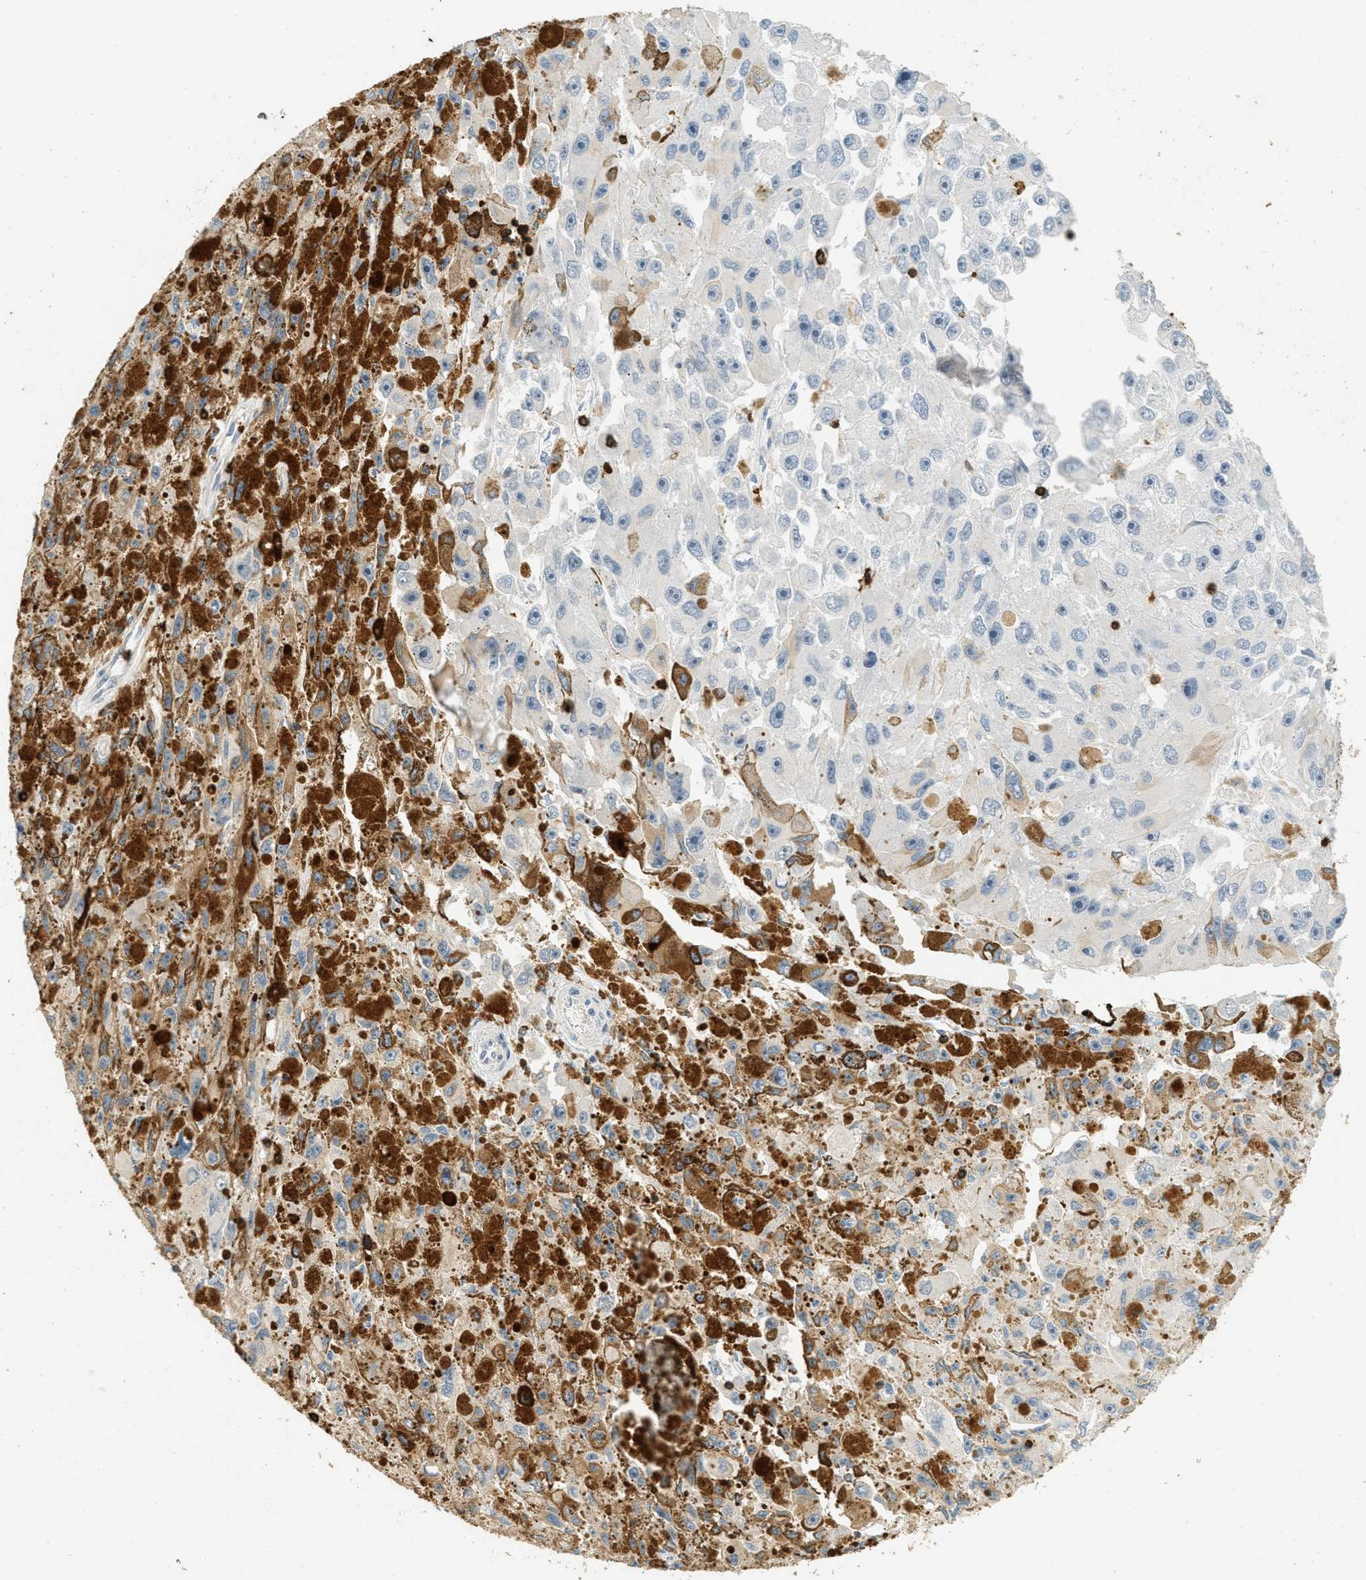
{"staining": {"intensity": "negative", "quantity": "none", "location": "none"}, "tissue": "melanoma", "cell_type": "Tumor cells", "image_type": "cancer", "snomed": [{"axis": "morphology", "description": "Malignant melanoma, NOS"}, {"axis": "topography", "description": "Skin"}], "caption": "Tumor cells are negative for brown protein staining in melanoma.", "gene": "LSP1", "patient": {"sex": "female", "age": 104}}